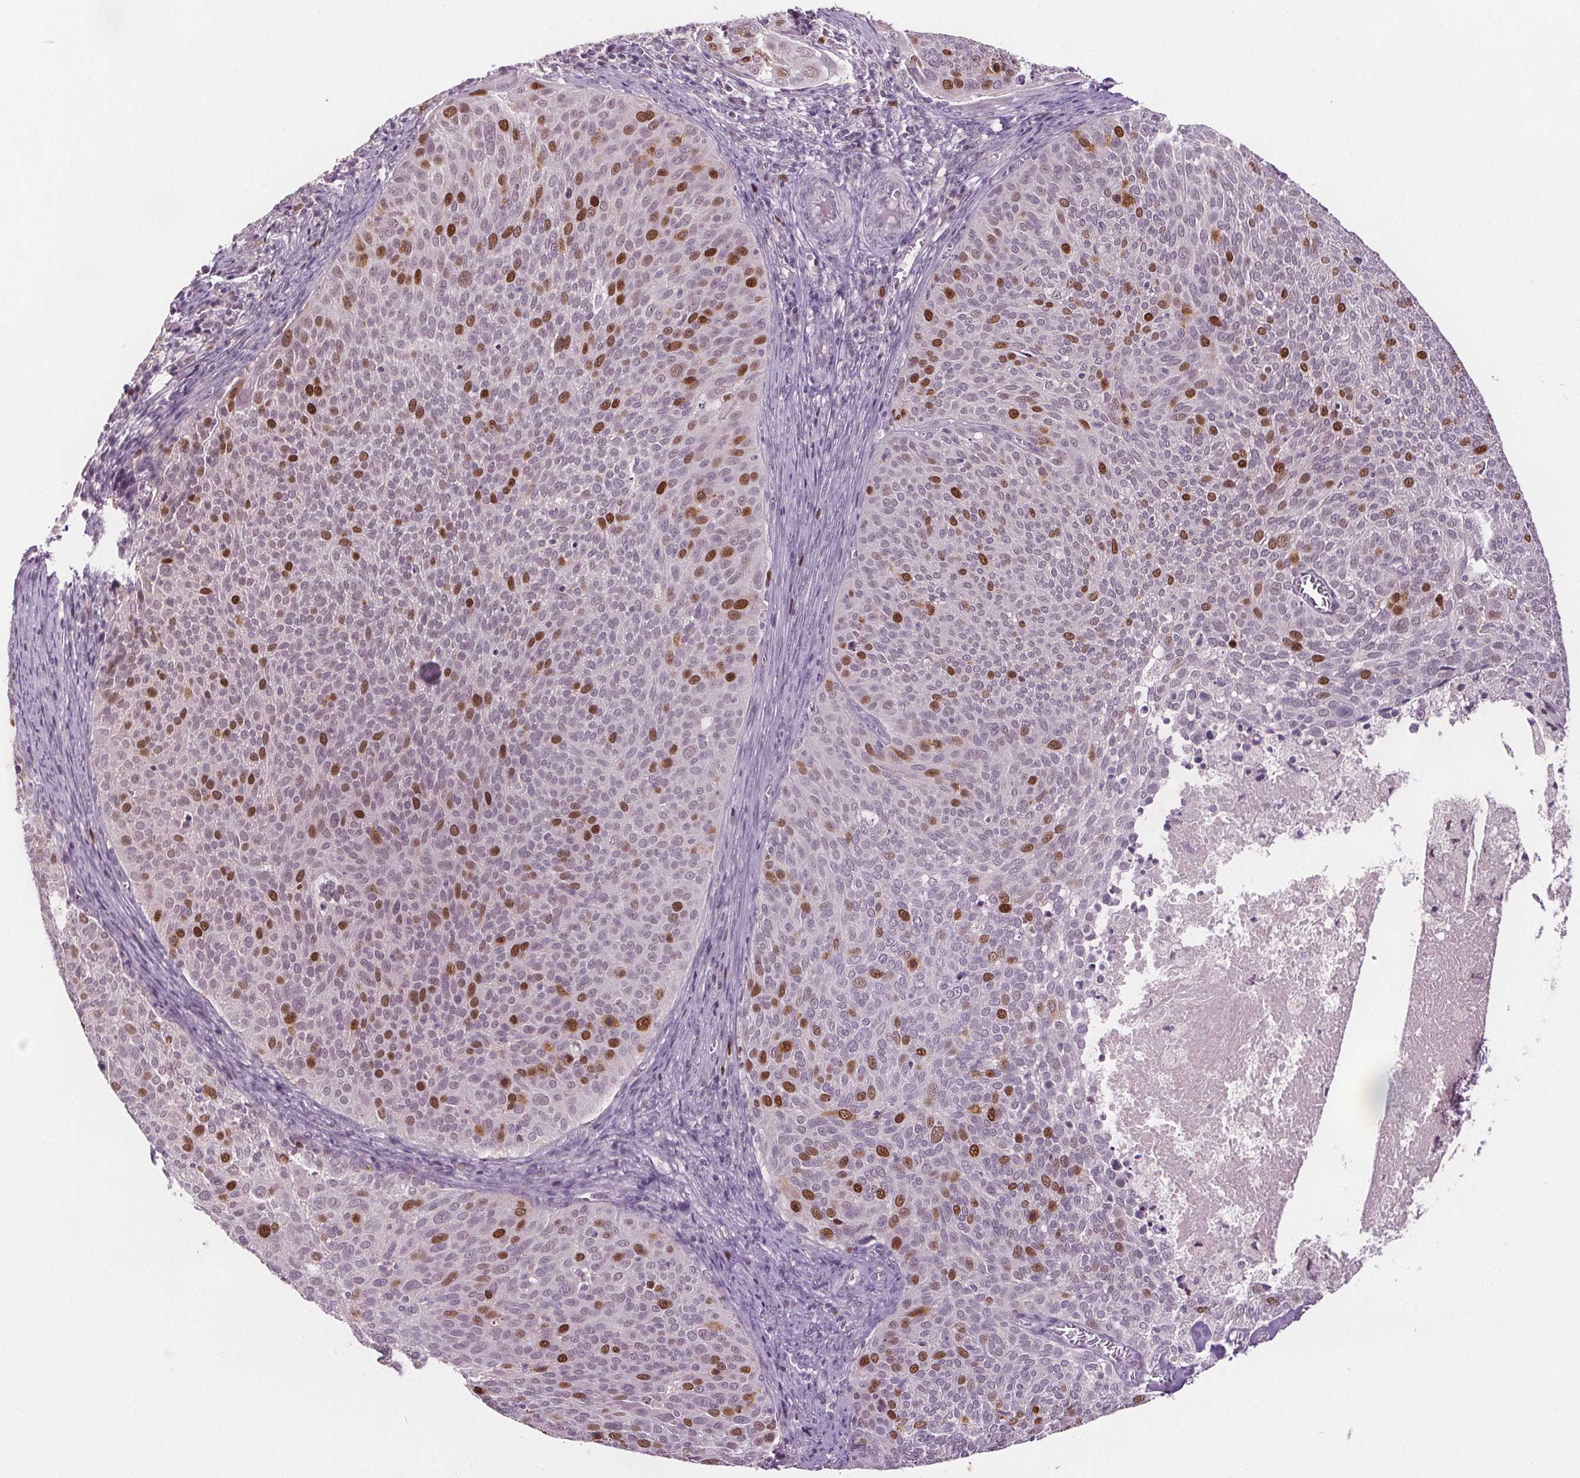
{"staining": {"intensity": "strong", "quantity": "25%-75%", "location": "nuclear"}, "tissue": "cervical cancer", "cell_type": "Tumor cells", "image_type": "cancer", "snomed": [{"axis": "morphology", "description": "Squamous cell carcinoma, NOS"}, {"axis": "topography", "description": "Cervix"}], "caption": "Immunohistochemical staining of cervical cancer (squamous cell carcinoma) displays strong nuclear protein positivity in approximately 25%-75% of tumor cells.", "gene": "CENPF", "patient": {"sex": "female", "age": 39}}